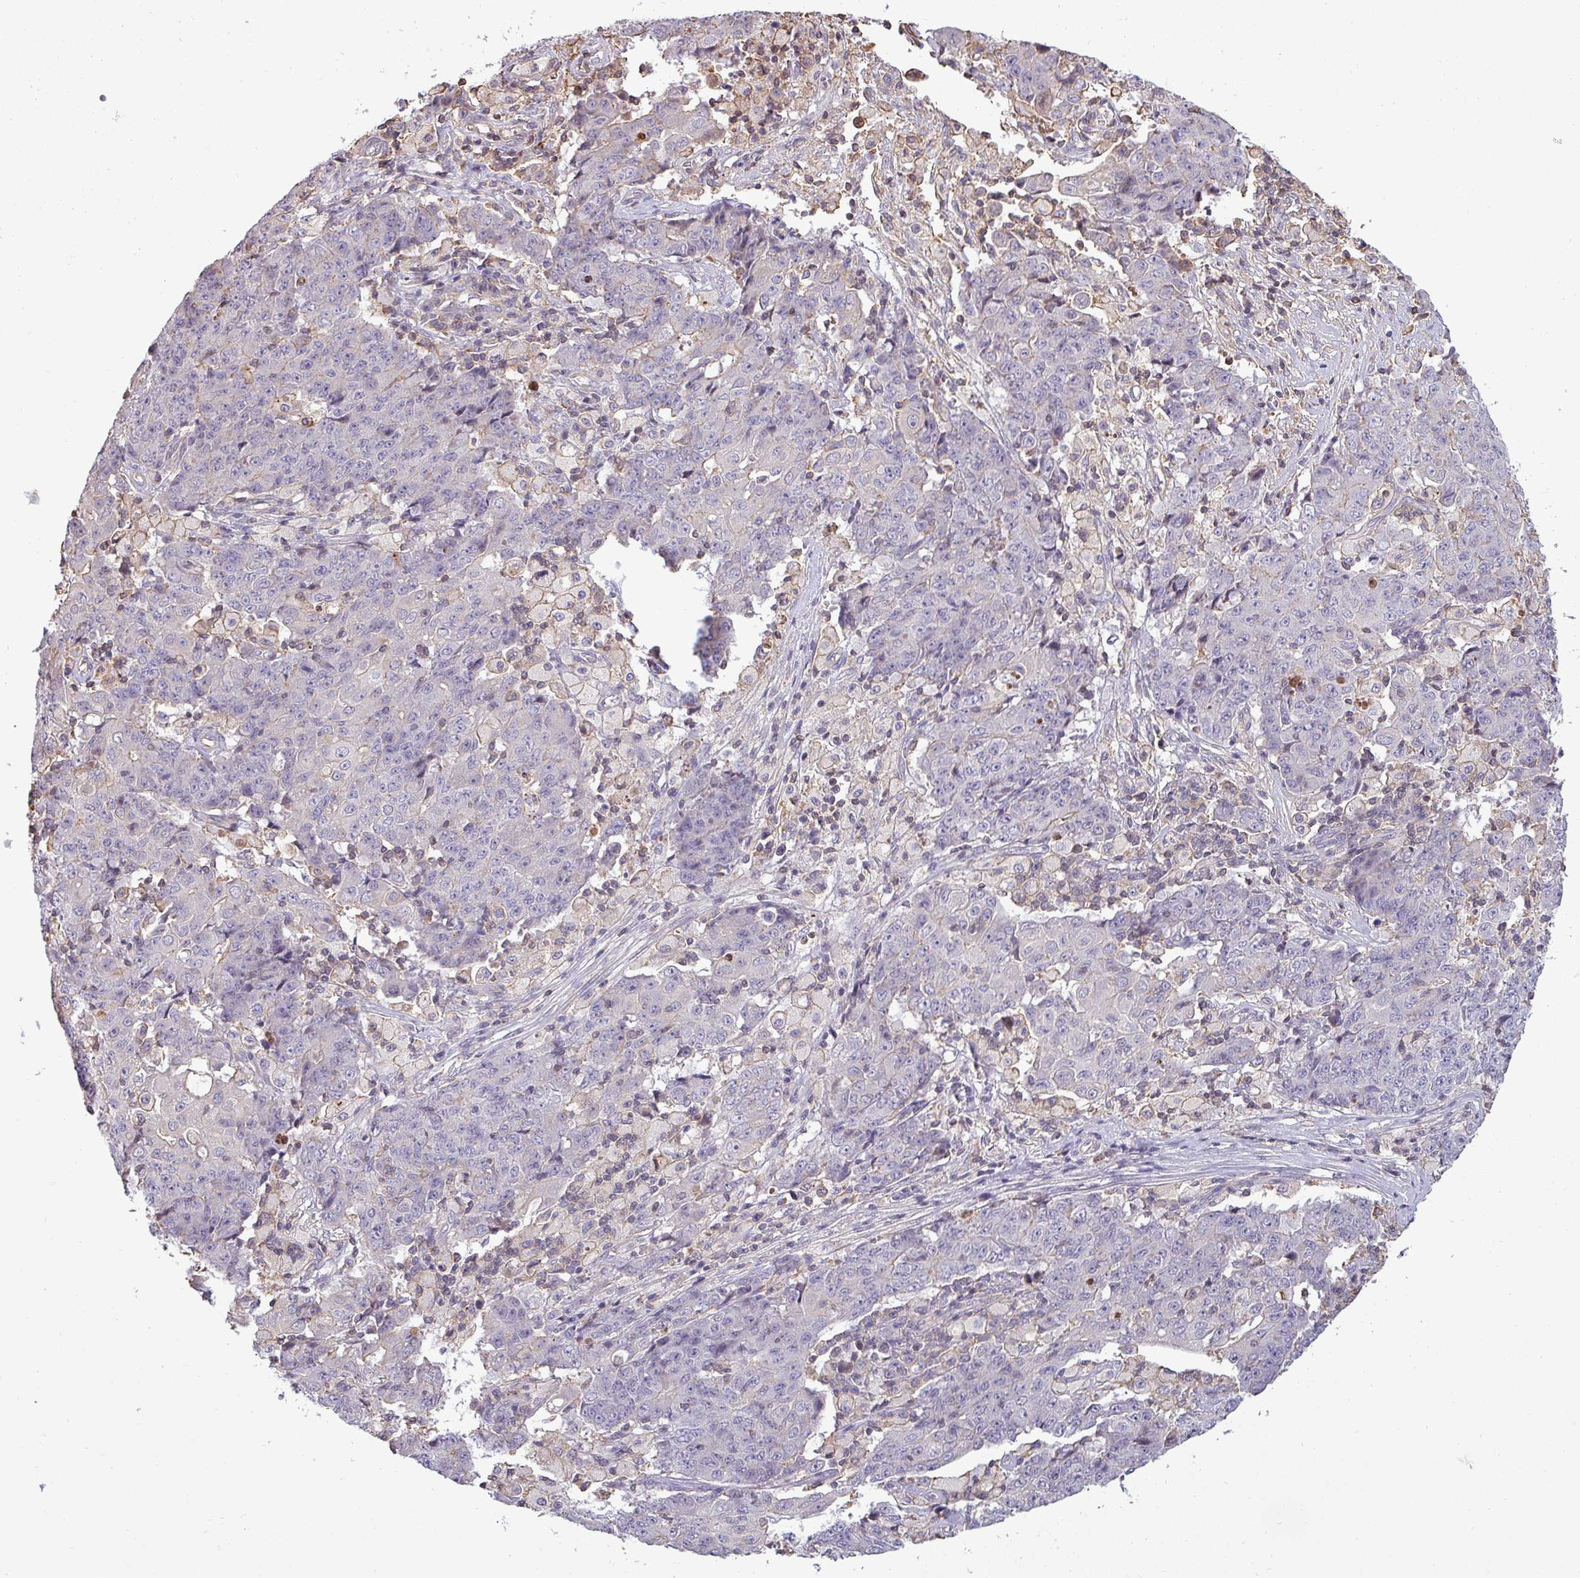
{"staining": {"intensity": "negative", "quantity": "none", "location": "none"}, "tissue": "ovarian cancer", "cell_type": "Tumor cells", "image_type": "cancer", "snomed": [{"axis": "morphology", "description": "Carcinoma, endometroid"}, {"axis": "topography", "description": "Ovary"}], "caption": "Immunohistochemistry (IHC) image of human ovarian cancer (endometroid carcinoma) stained for a protein (brown), which exhibits no staining in tumor cells.", "gene": "ZNF835", "patient": {"sex": "female", "age": 42}}